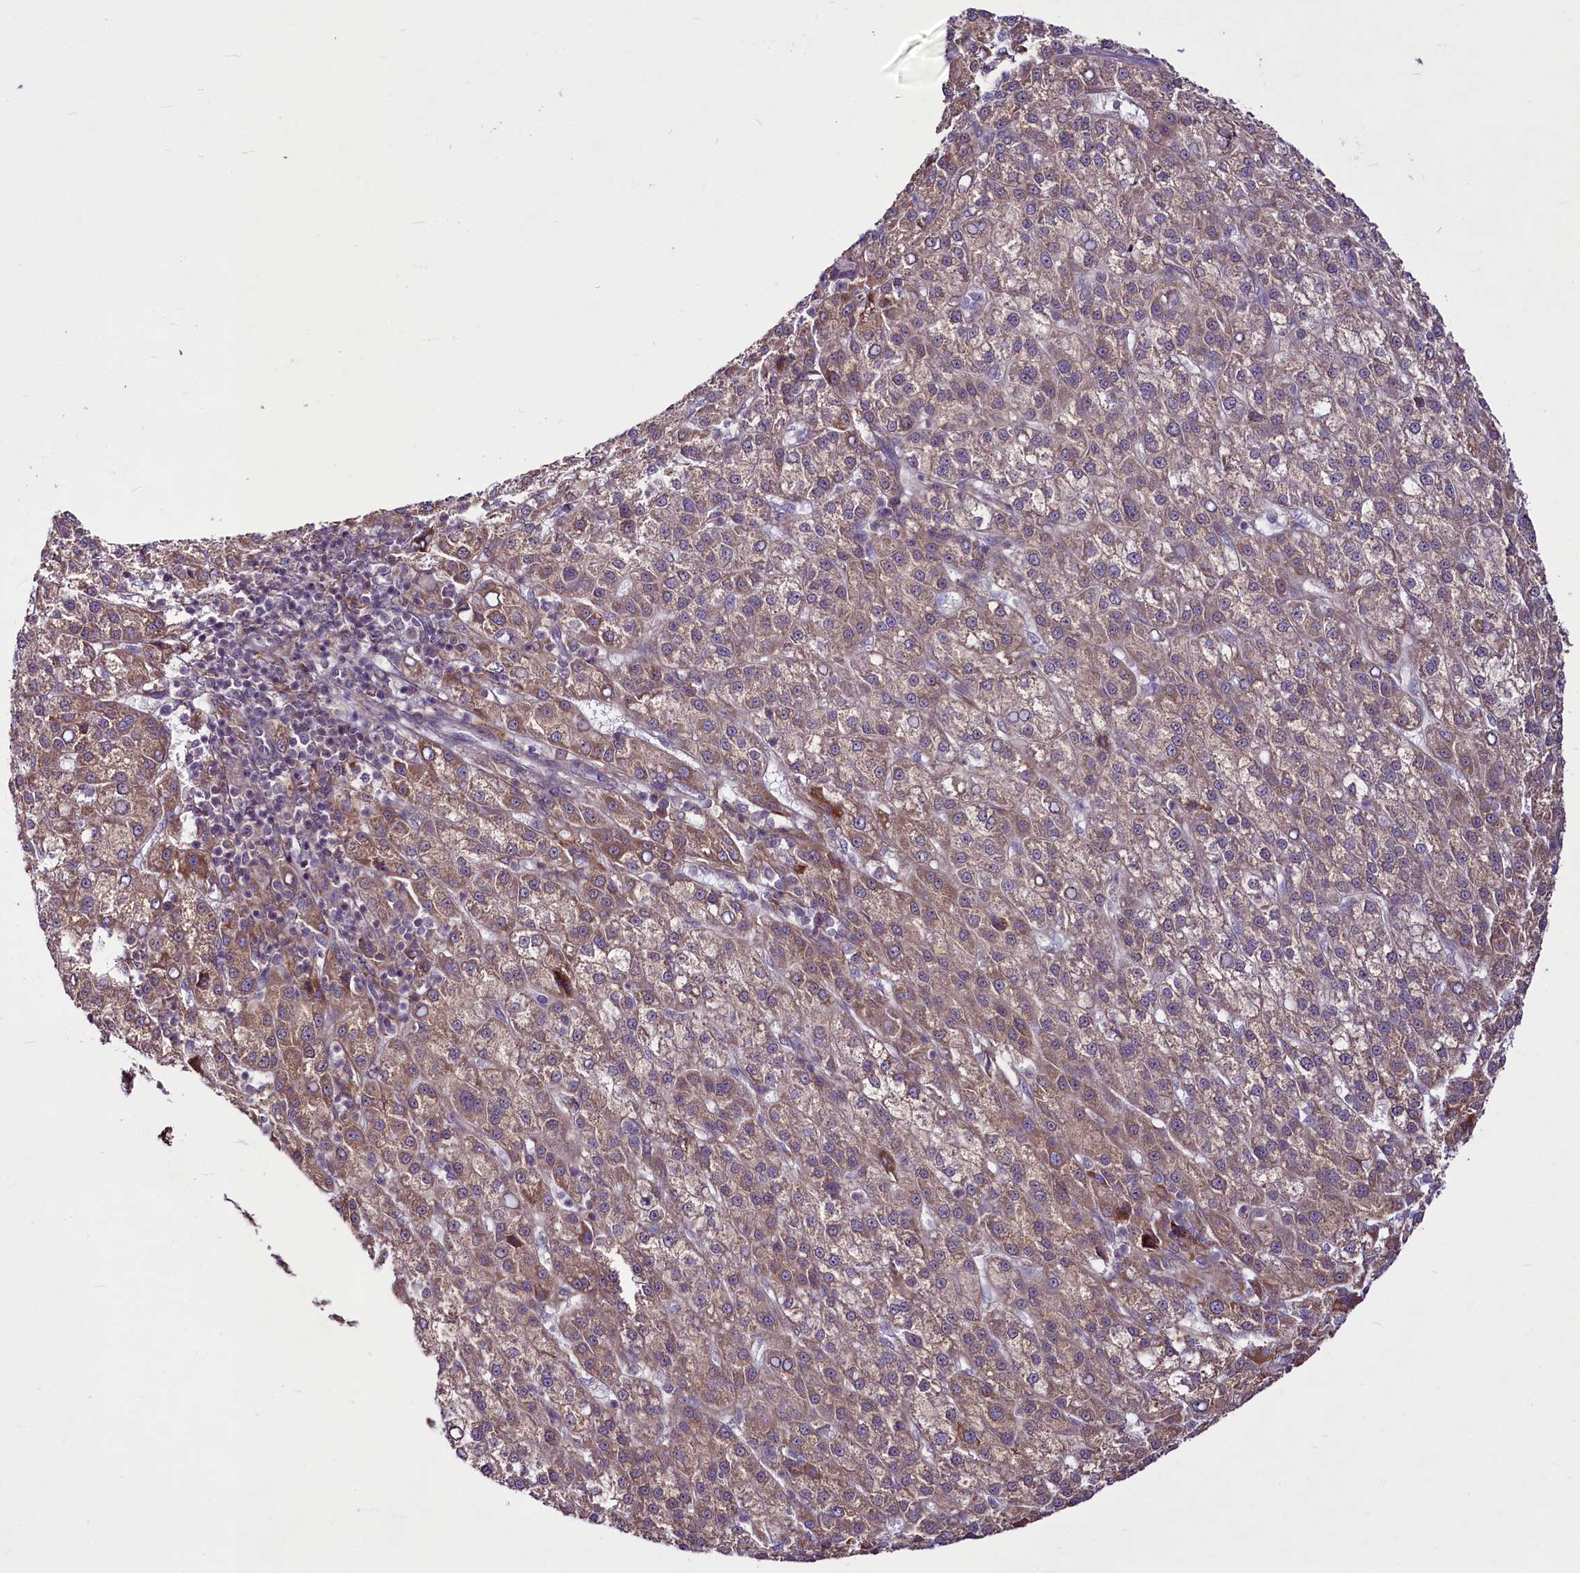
{"staining": {"intensity": "weak", "quantity": ">75%", "location": "cytoplasmic/membranous"}, "tissue": "liver cancer", "cell_type": "Tumor cells", "image_type": "cancer", "snomed": [{"axis": "morphology", "description": "Carcinoma, Hepatocellular, NOS"}, {"axis": "topography", "description": "Liver"}], "caption": "Protein staining shows weak cytoplasmic/membranous positivity in approximately >75% of tumor cells in liver cancer (hepatocellular carcinoma). The staining is performed using DAB brown chromogen to label protein expression. The nuclei are counter-stained blue using hematoxylin.", "gene": "RSBN1", "patient": {"sex": "female", "age": 58}}